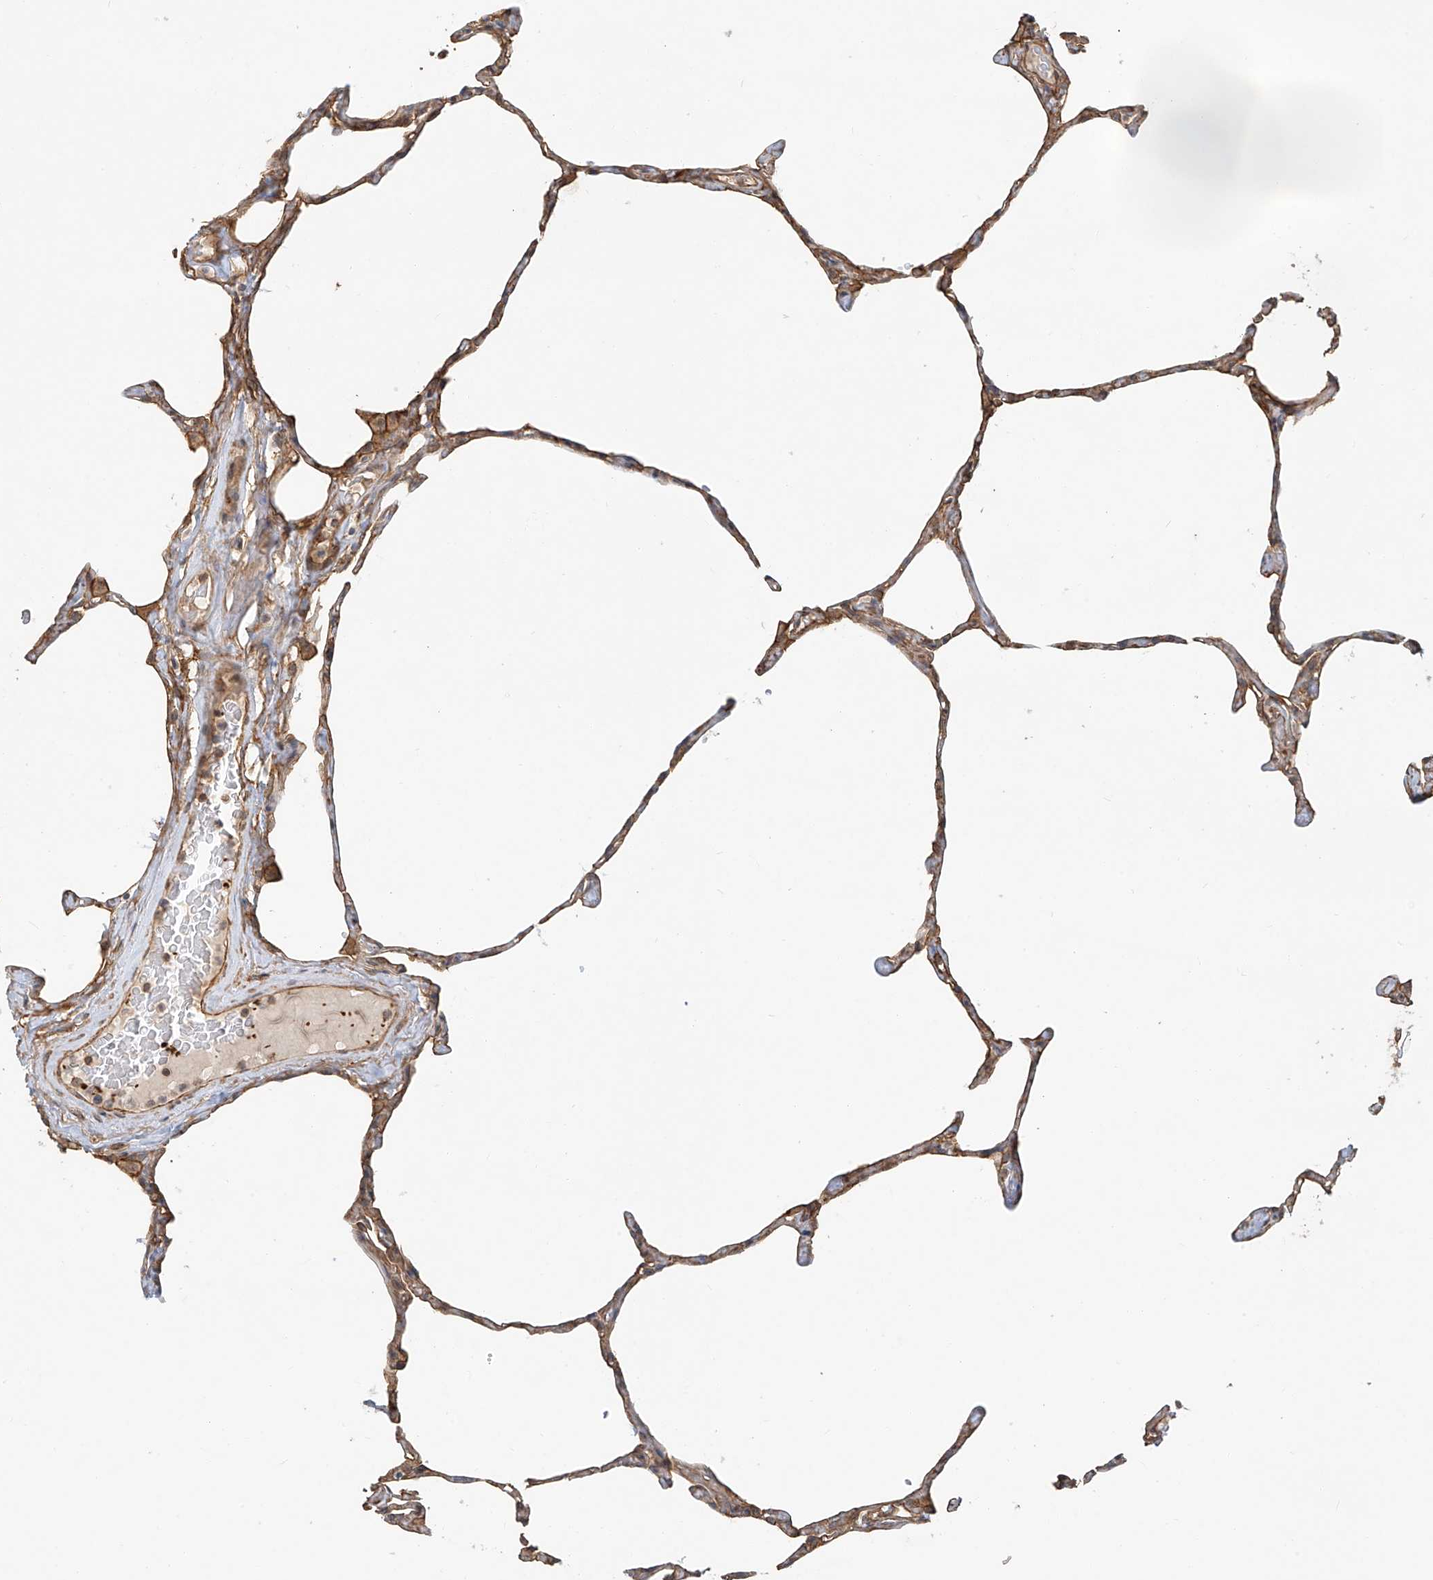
{"staining": {"intensity": "moderate", "quantity": ">75%", "location": "cytoplasmic/membranous"}, "tissue": "lung", "cell_type": "Alveolar cells", "image_type": "normal", "snomed": [{"axis": "morphology", "description": "Normal tissue, NOS"}, {"axis": "topography", "description": "Lung"}], "caption": "Immunohistochemistry (DAB) staining of benign lung displays moderate cytoplasmic/membranous protein positivity in about >75% of alveolar cells.", "gene": "CSMD3", "patient": {"sex": "male", "age": 65}}